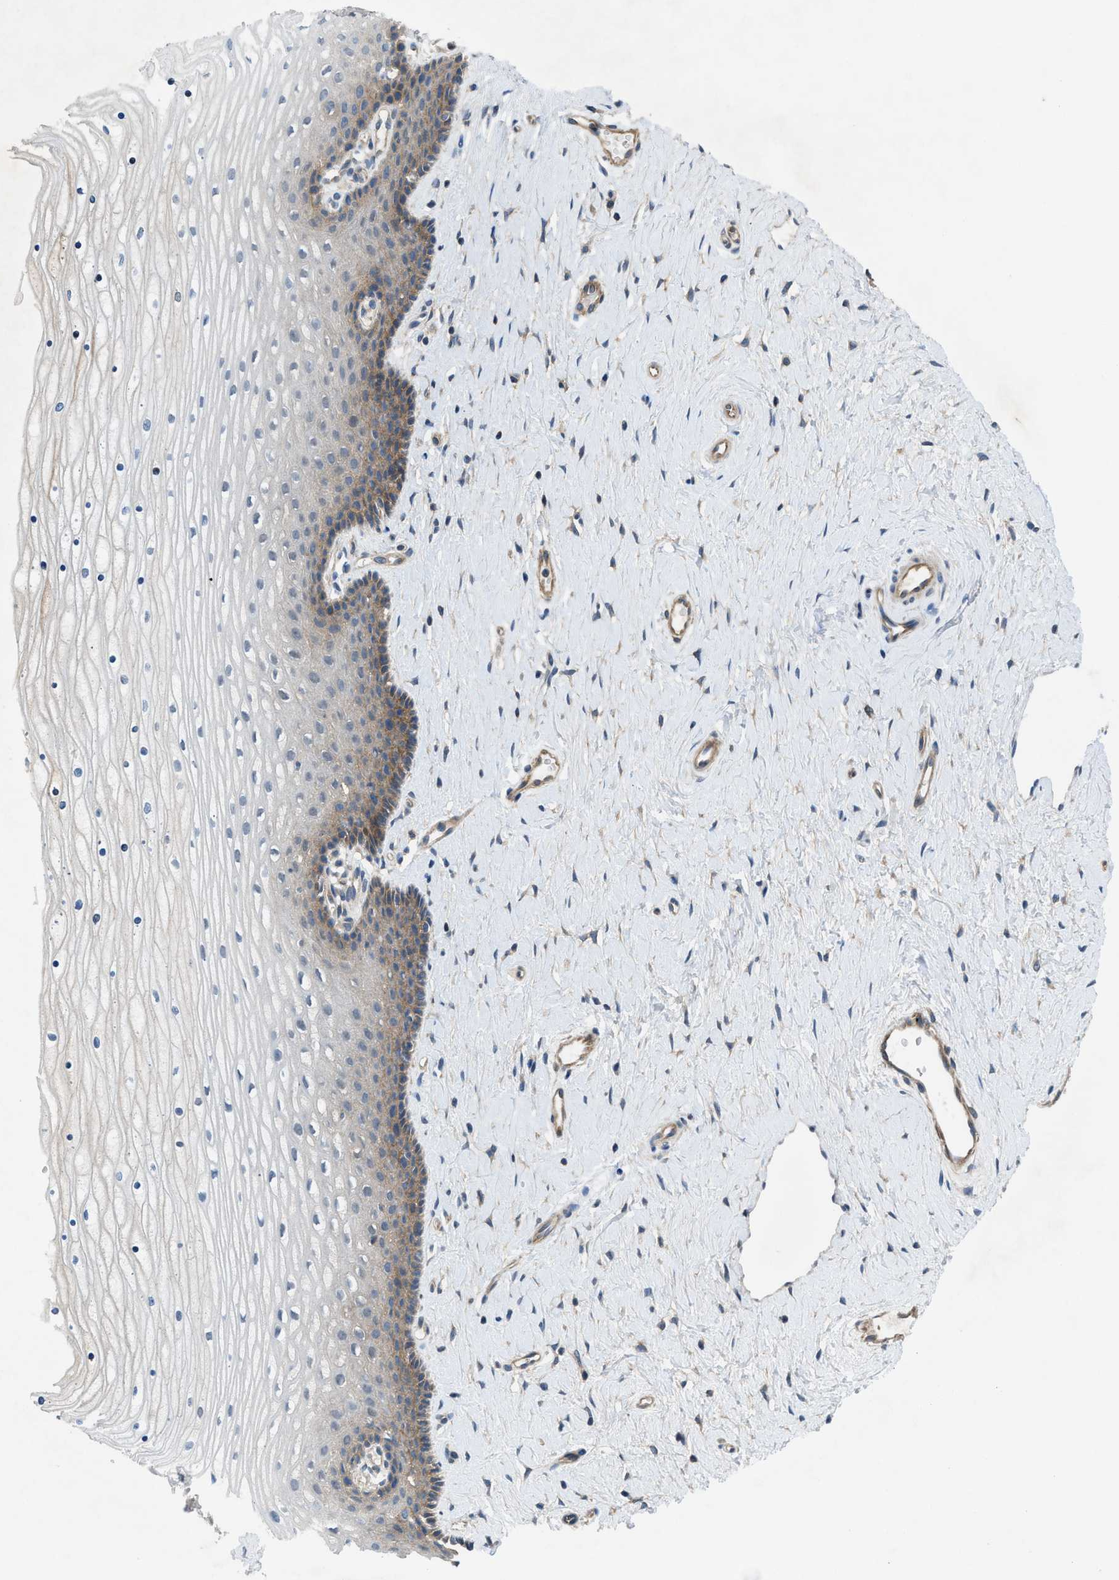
{"staining": {"intensity": "weak", "quantity": "<25%", "location": "cytoplasmic/membranous"}, "tissue": "cervix", "cell_type": "Squamous epithelial cells", "image_type": "normal", "snomed": [{"axis": "morphology", "description": "Normal tissue, NOS"}, {"axis": "topography", "description": "Cervix"}], "caption": "Immunohistochemistry (IHC) micrograph of benign cervix stained for a protein (brown), which displays no staining in squamous epithelial cells.", "gene": "PANX1", "patient": {"sex": "female", "age": 39}}